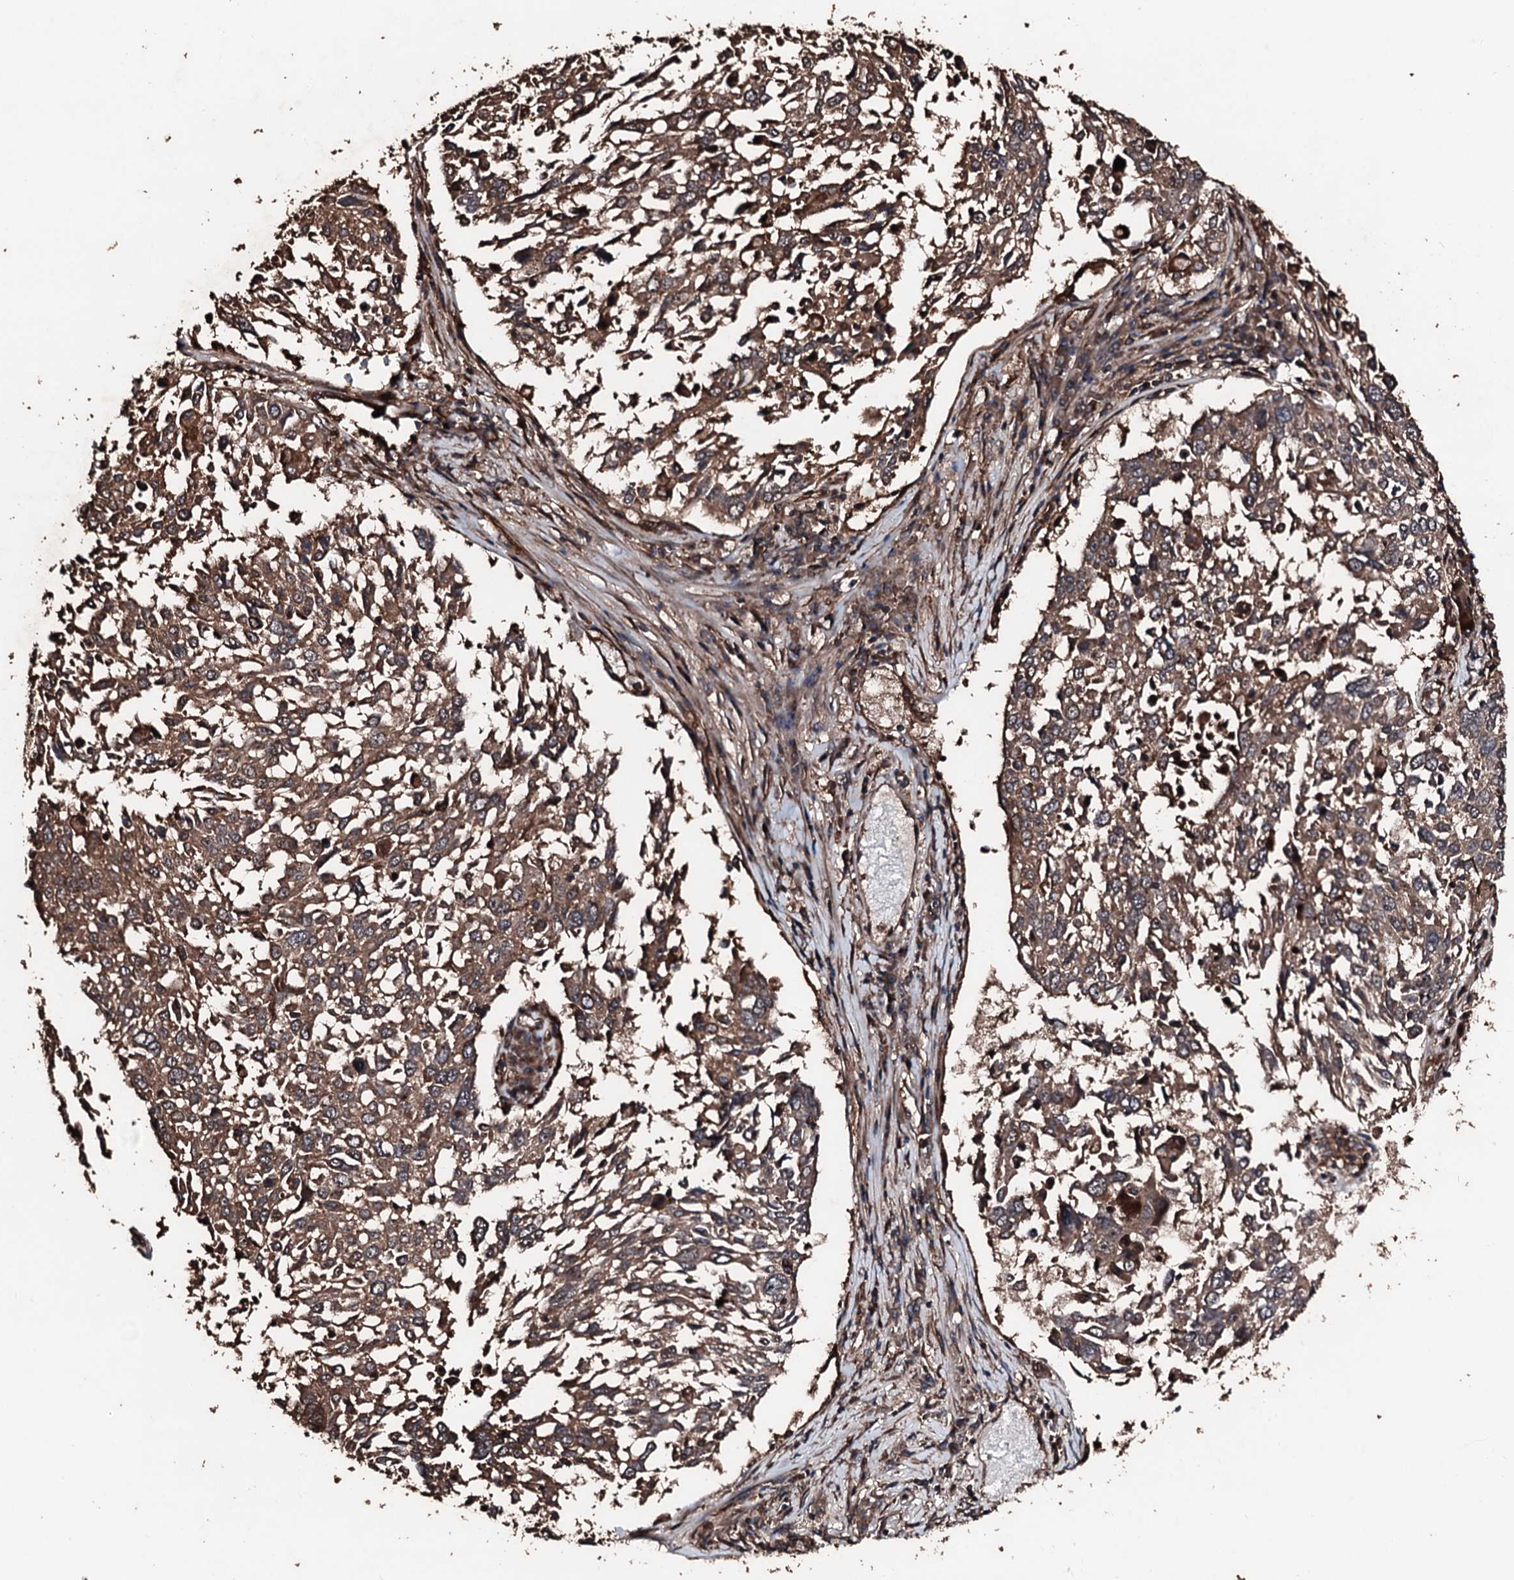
{"staining": {"intensity": "moderate", "quantity": ">75%", "location": "cytoplasmic/membranous"}, "tissue": "lung cancer", "cell_type": "Tumor cells", "image_type": "cancer", "snomed": [{"axis": "morphology", "description": "Squamous cell carcinoma, NOS"}, {"axis": "topography", "description": "Lung"}], "caption": "About >75% of tumor cells in human squamous cell carcinoma (lung) demonstrate moderate cytoplasmic/membranous protein expression as visualized by brown immunohistochemical staining.", "gene": "KIF18A", "patient": {"sex": "male", "age": 65}}